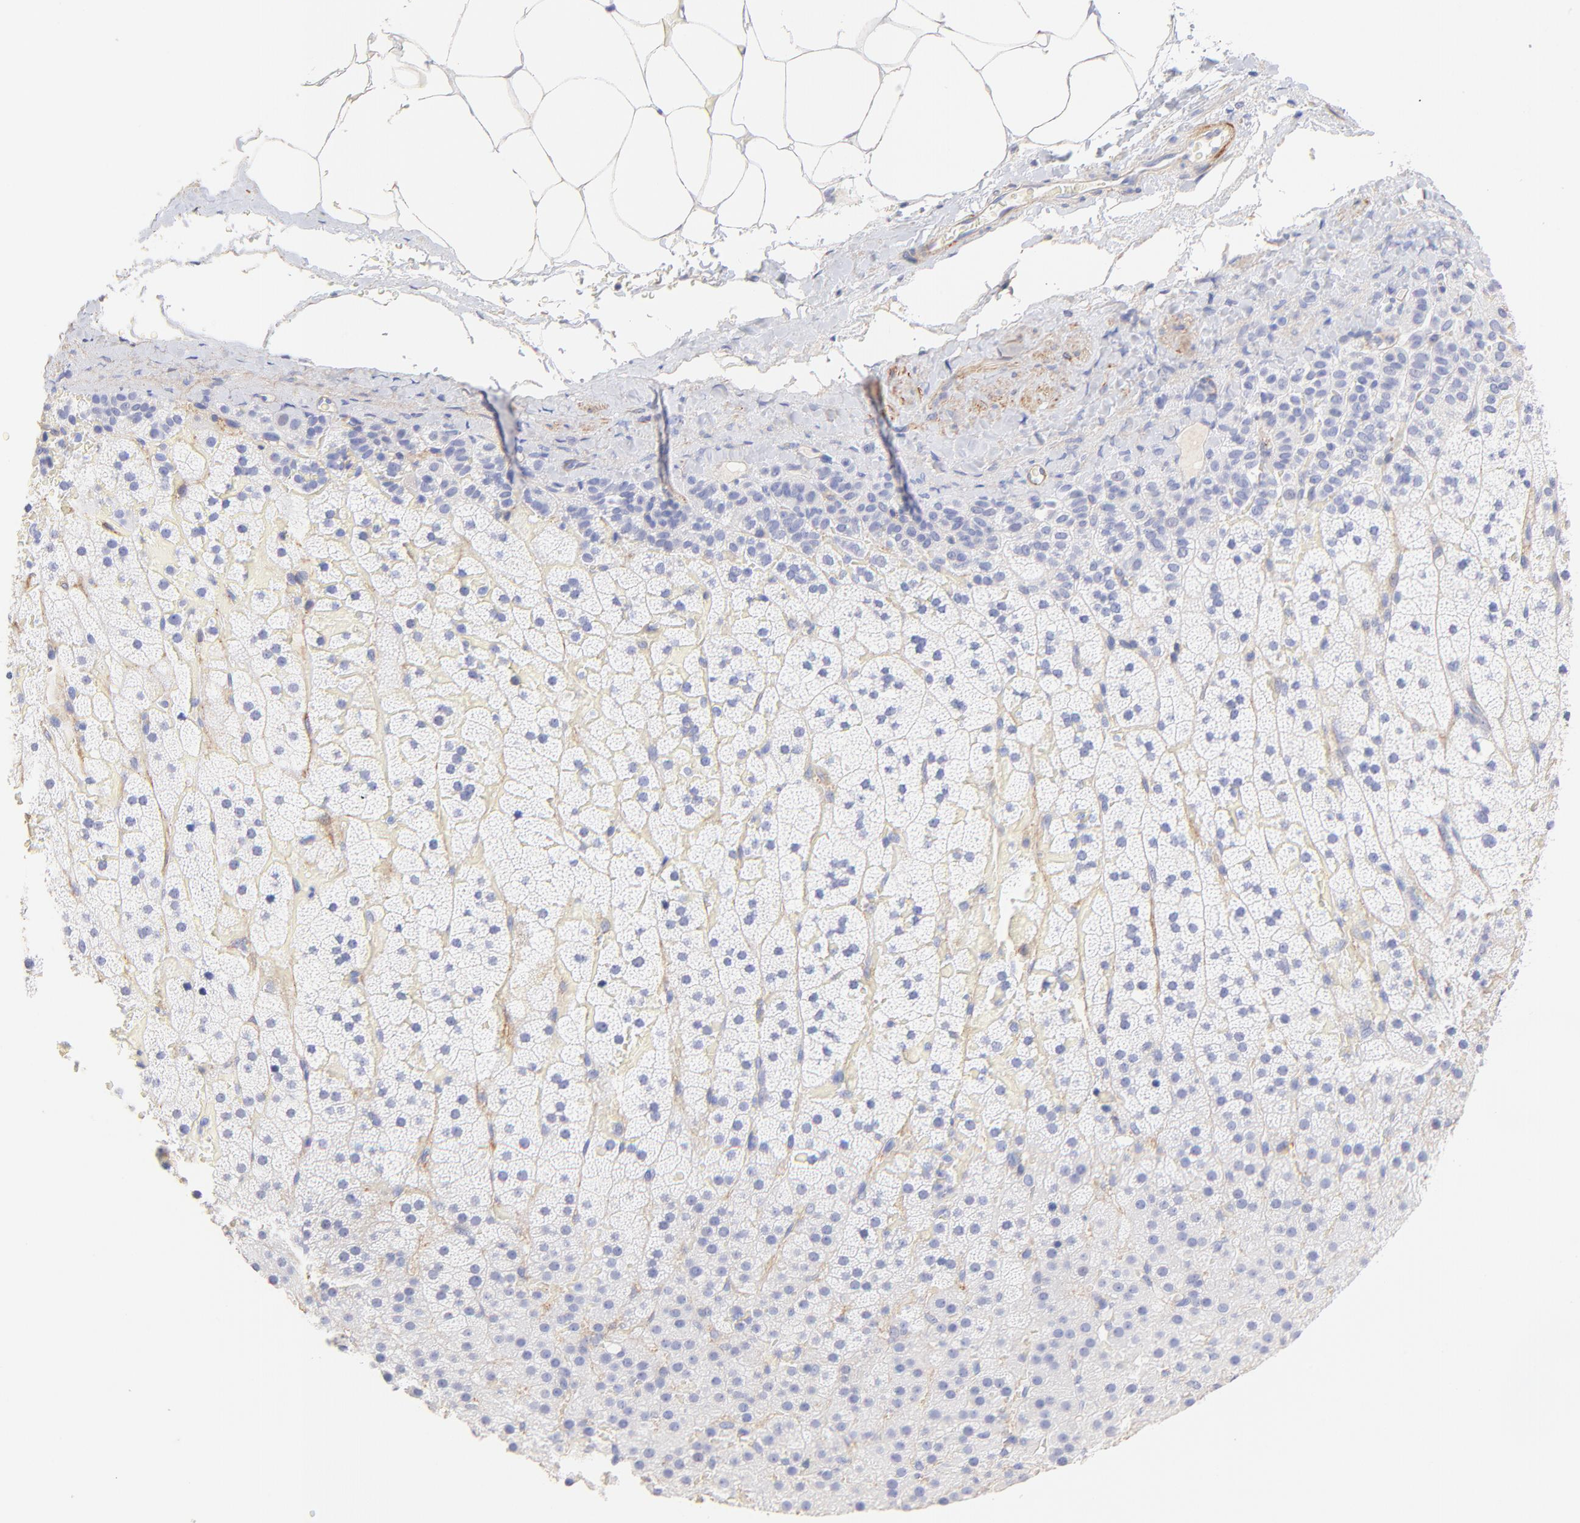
{"staining": {"intensity": "negative", "quantity": "none", "location": "none"}, "tissue": "adrenal gland", "cell_type": "Glandular cells", "image_type": "normal", "snomed": [{"axis": "morphology", "description": "Normal tissue, NOS"}, {"axis": "topography", "description": "Adrenal gland"}], "caption": "Immunohistochemistry image of normal adrenal gland: human adrenal gland stained with DAB (3,3'-diaminobenzidine) shows no significant protein expression in glandular cells.", "gene": "ACTRT1", "patient": {"sex": "male", "age": 35}}